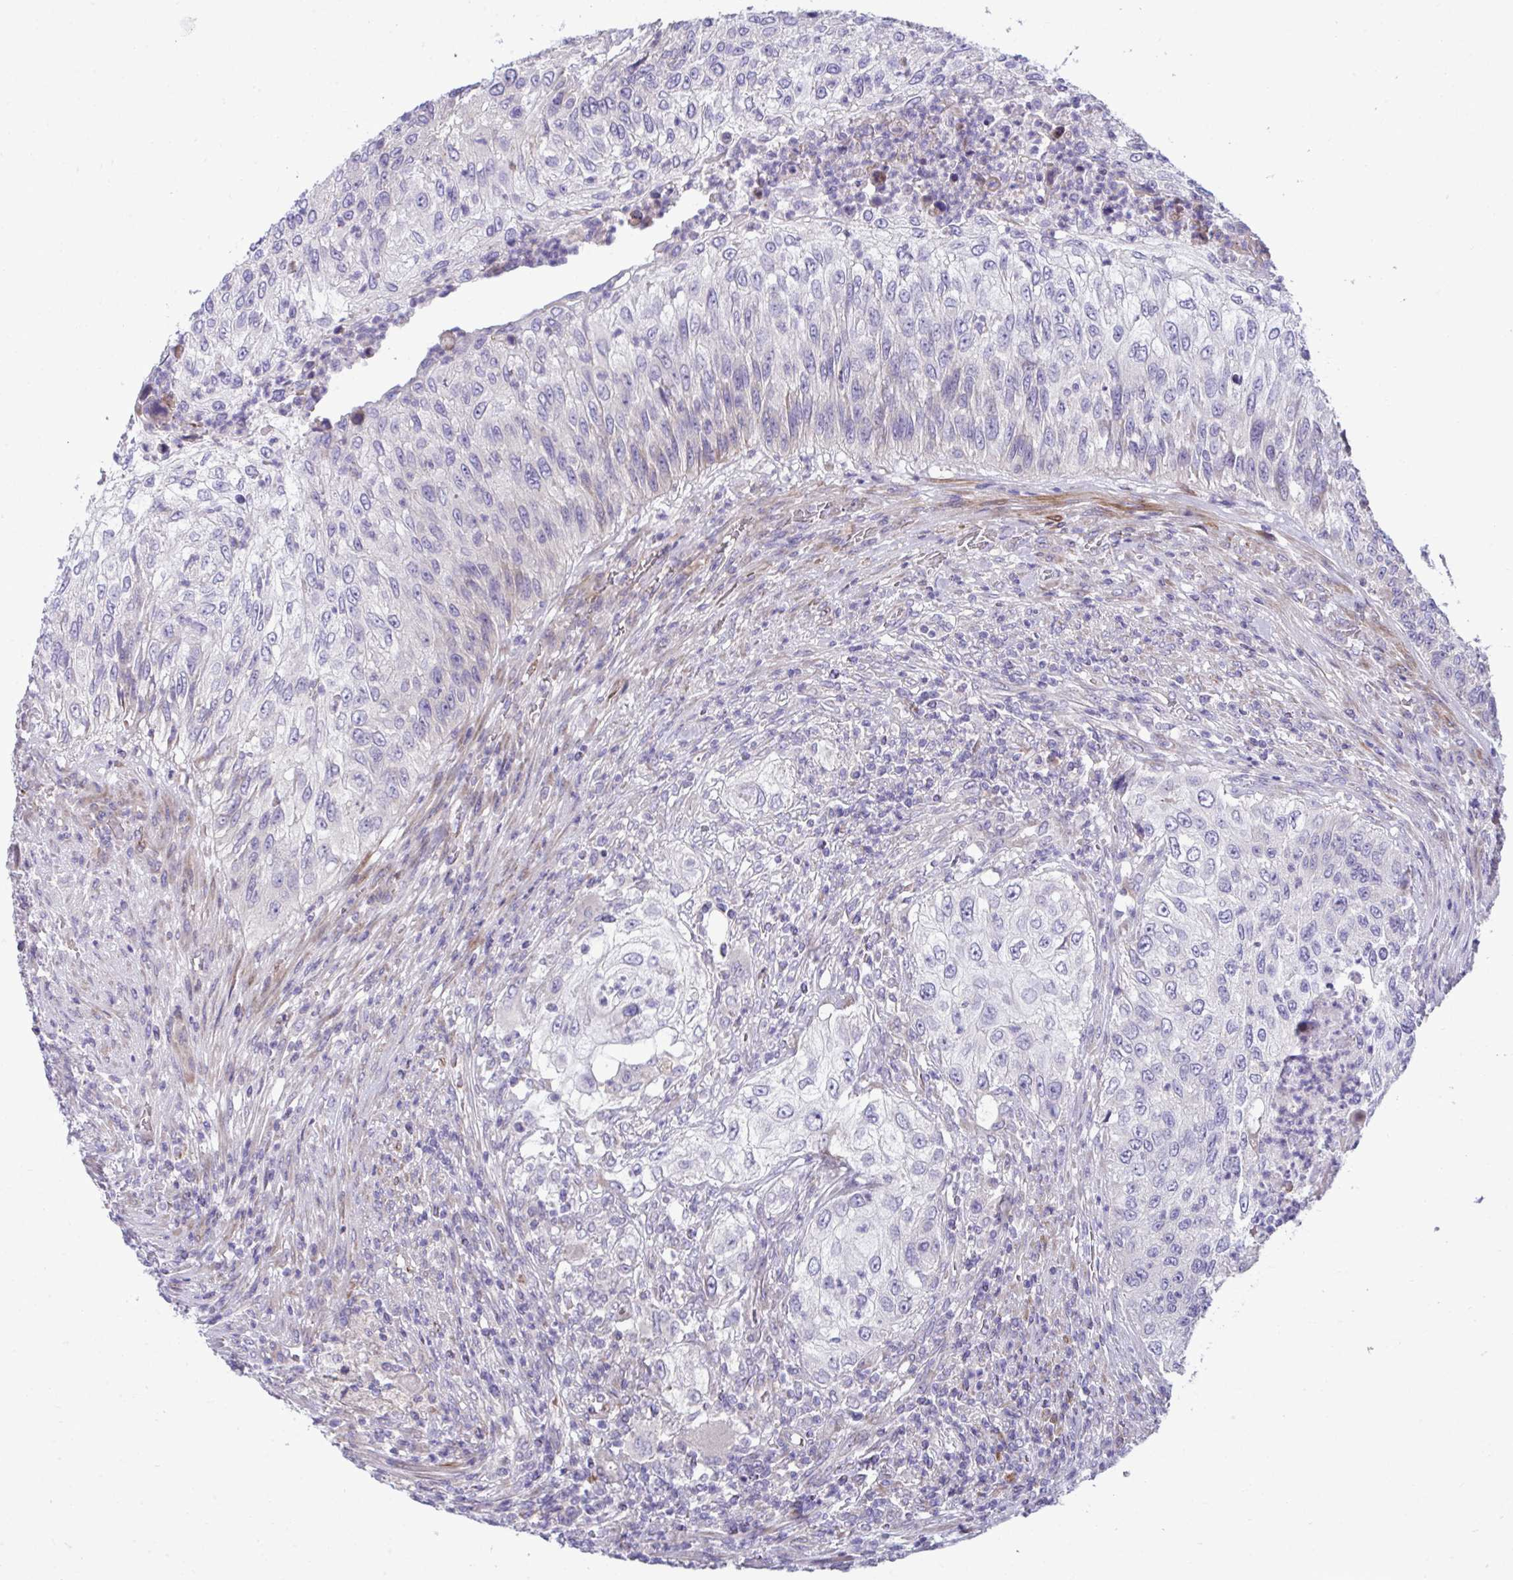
{"staining": {"intensity": "negative", "quantity": "none", "location": "none"}, "tissue": "urothelial cancer", "cell_type": "Tumor cells", "image_type": "cancer", "snomed": [{"axis": "morphology", "description": "Urothelial carcinoma, High grade"}, {"axis": "topography", "description": "Urinary bladder"}], "caption": "High magnification brightfield microscopy of urothelial cancer stained with DAB (3,3'-diaminobenzidine) (brown) and counterstained with hematoxylin (blue): tumor cells show no significant positivity. (DAB (3,3'-diaminobenzidine) IHC, high magnification).", "gene": "PIGZ", "patient": {"sex": "female", "age": 60}}